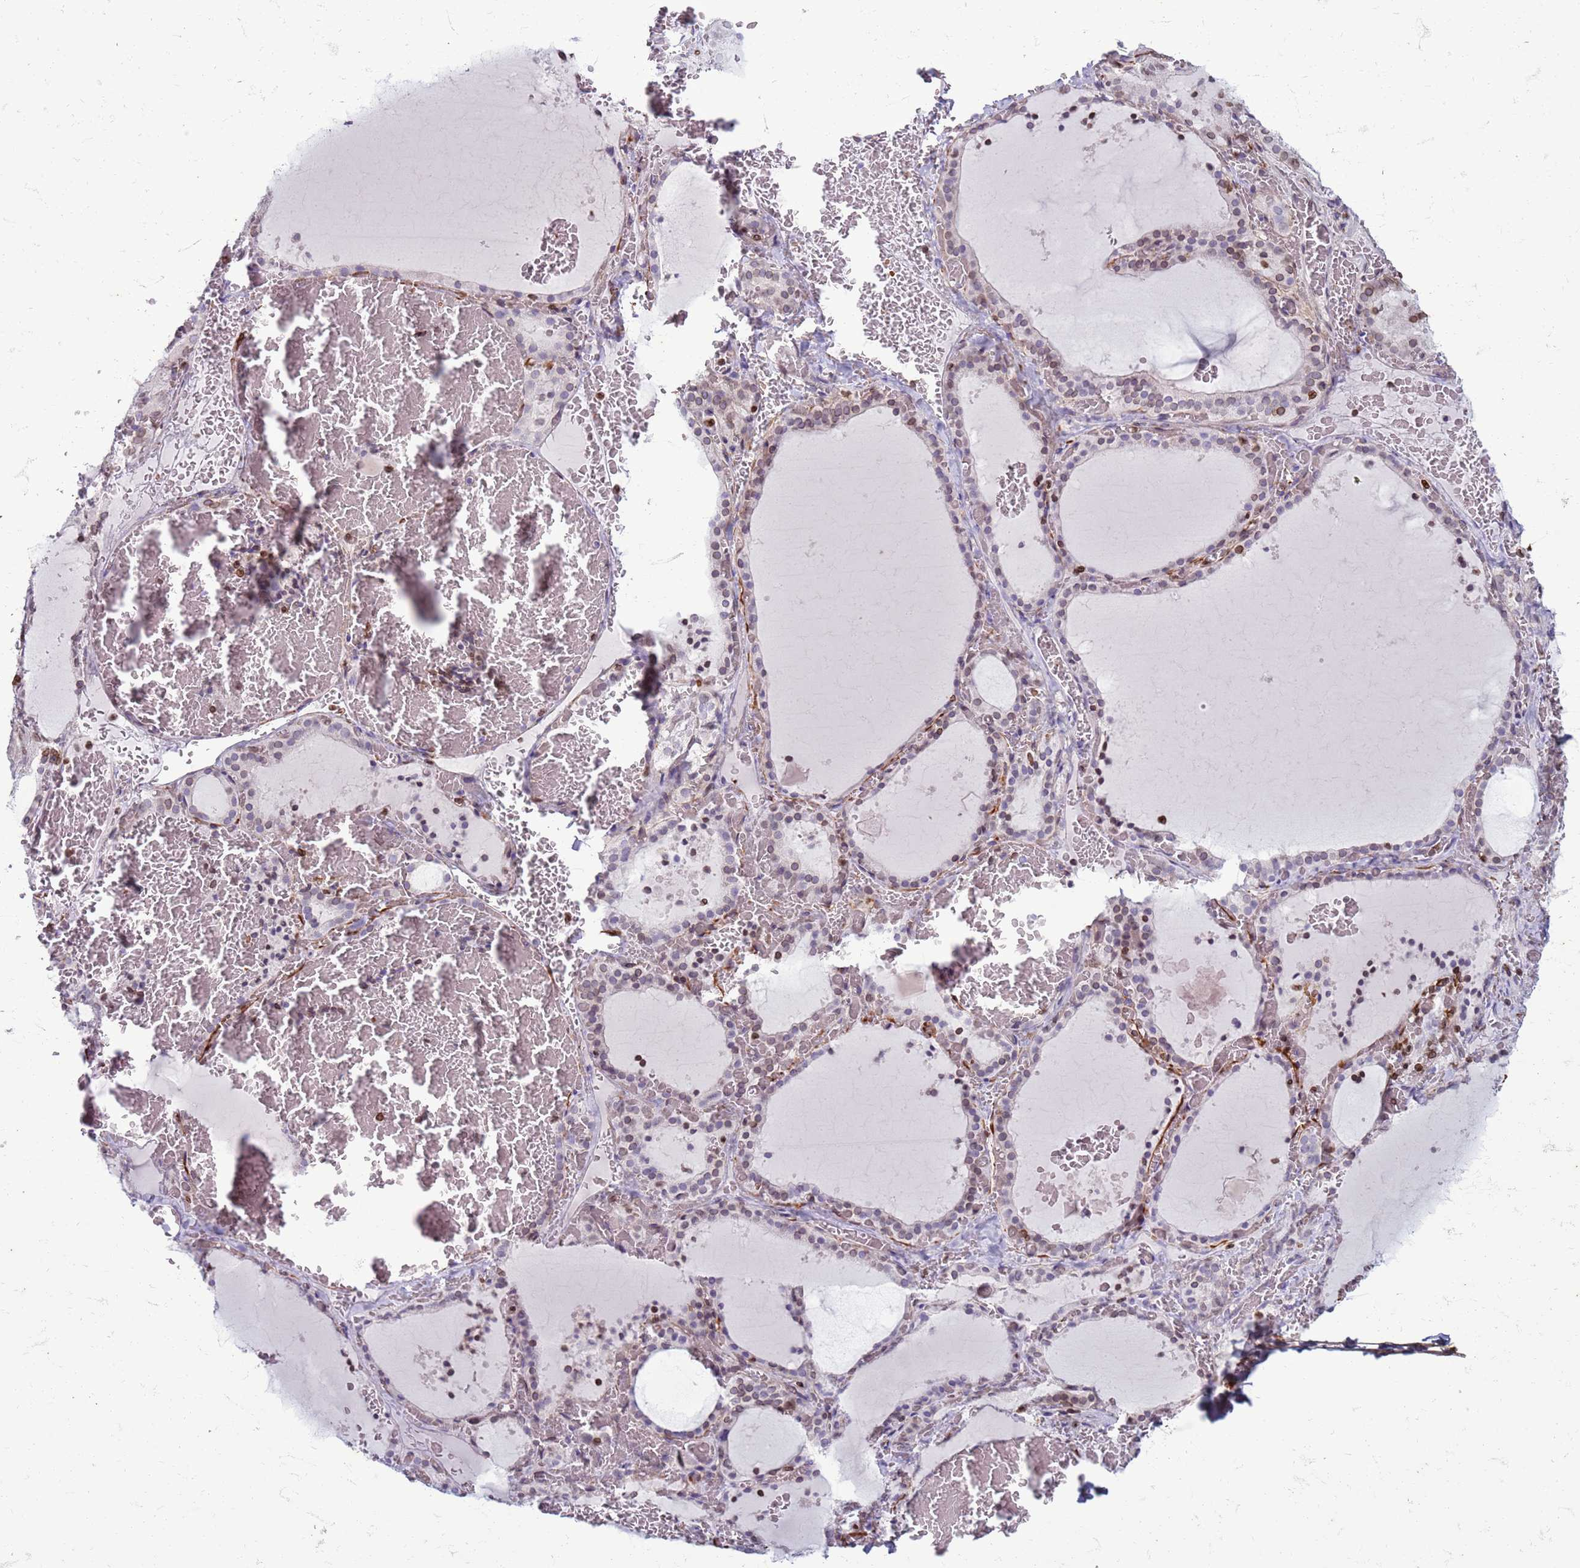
{"staining": {"intensity": "weak", "quantity": "<25%", "location": "cytoplasmic/membranous,nuclear"}, "tissue": "thyroid gland", "cell_type": "Glandular cells", "image_type": "normal", "snomed": [{"axis": "morphology", "description": "Normal tissue, NOS"}, {"axis": "topography", "description": "Thyroid gland"}], "caption": "IHC micrograph of benign thyroid gland: human thyroid gland stained with DAB (3,3'-diaminobenzidine) exhibits no significant protein staining in glandular cells.", "gene": "METTL25B", "patient": {"sex": "female", "age": 39}}